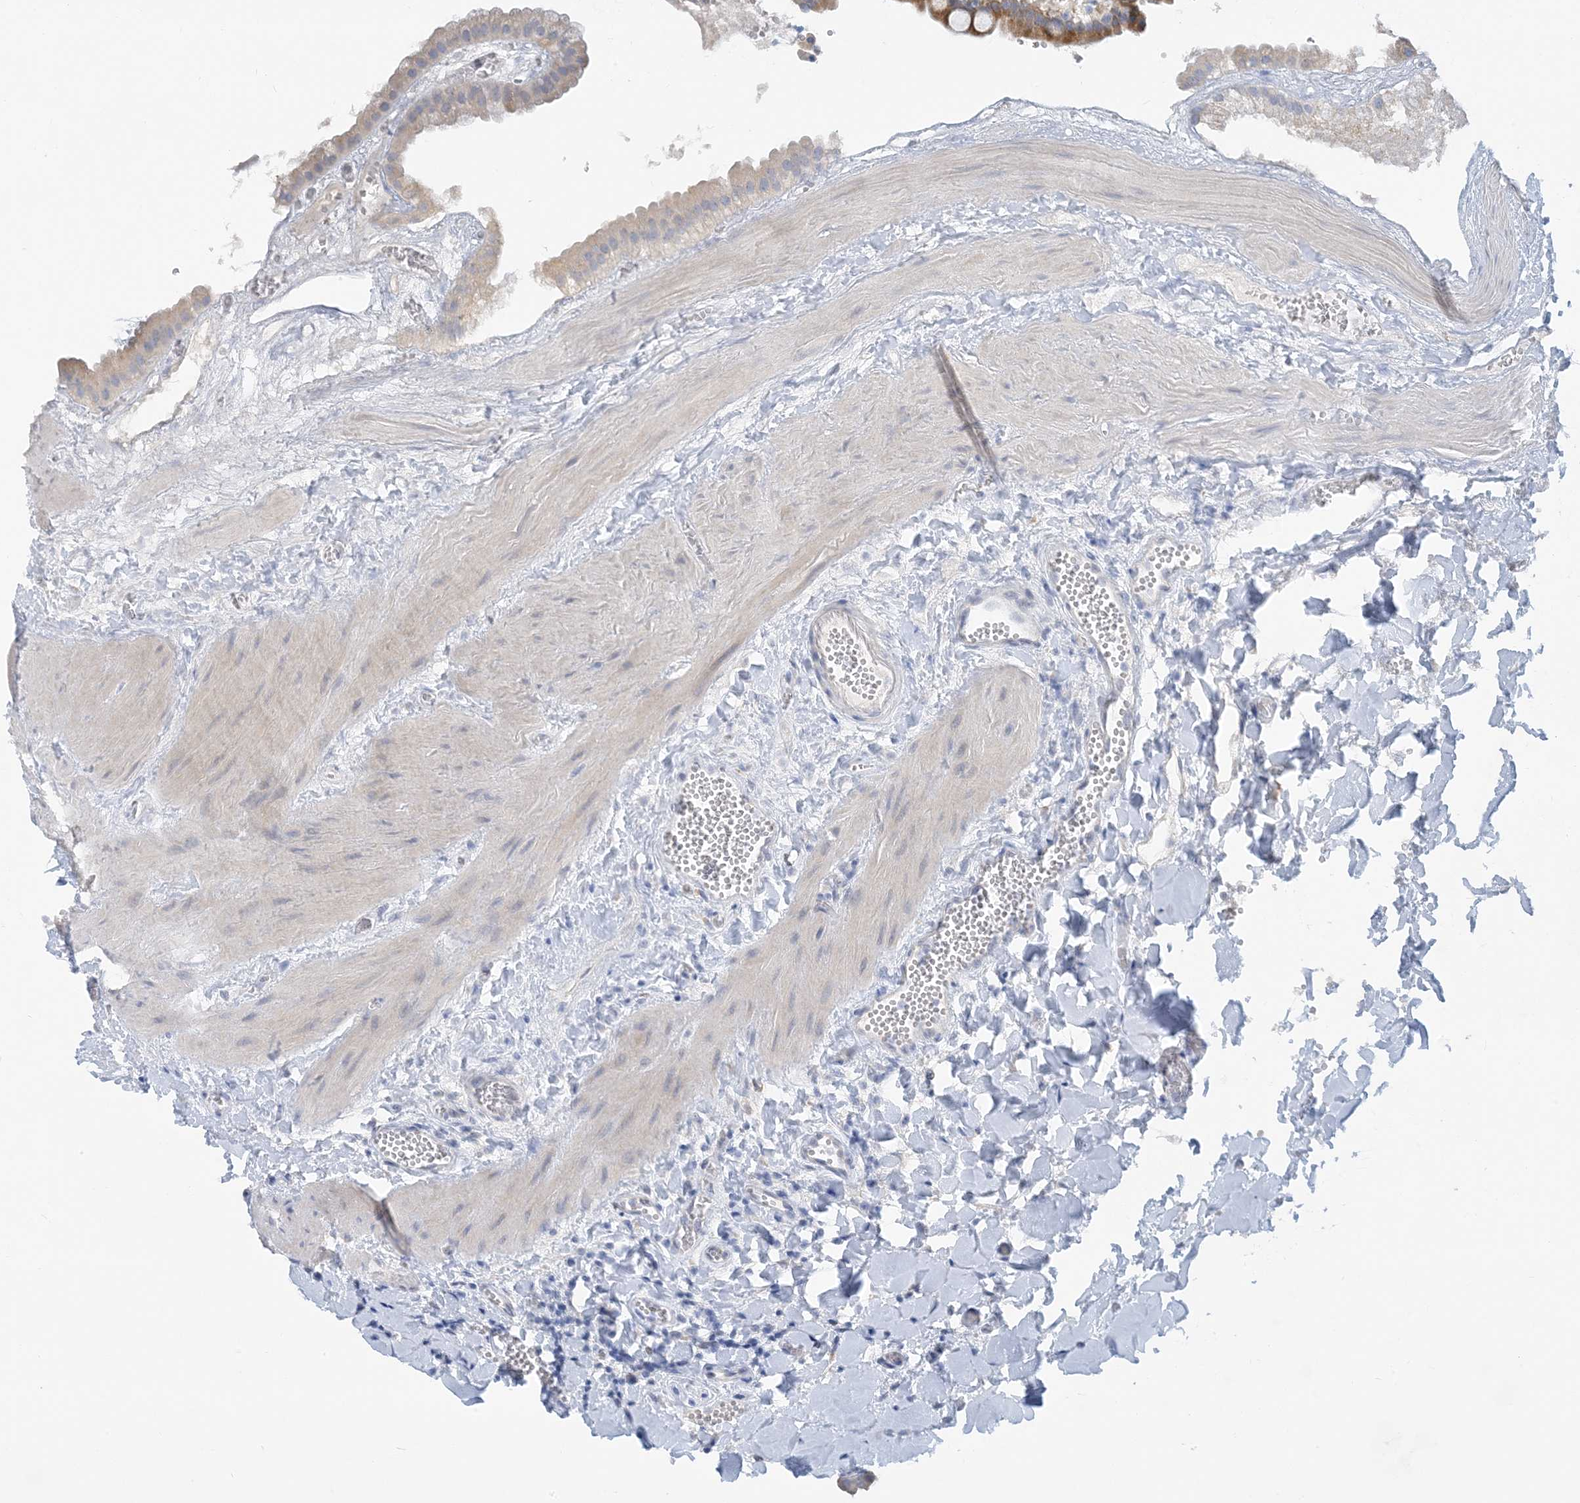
{"staining": {"intensity": "weak", "quantity": "<25%", "location": "cytoplasmic/membranous"}, "tissue": "gallbladder", "cell_type": "Glandular cells", "image_type": "normal", "snomed": [{"axis": "morphology", "description": "Normal tissue, NOS"}, {"axis": "topography", "description": "Gallbladder"}], "caption": "Glandular cells are negative for brown protein staining in benign gallbladder. (DAB (3,3'-diaminobenzidine) immunohistochemistry (IHC) with hematoxylin counter stain).", "gene": "ZCCHC12", "patient": {"sex": "male", "age": 55}}